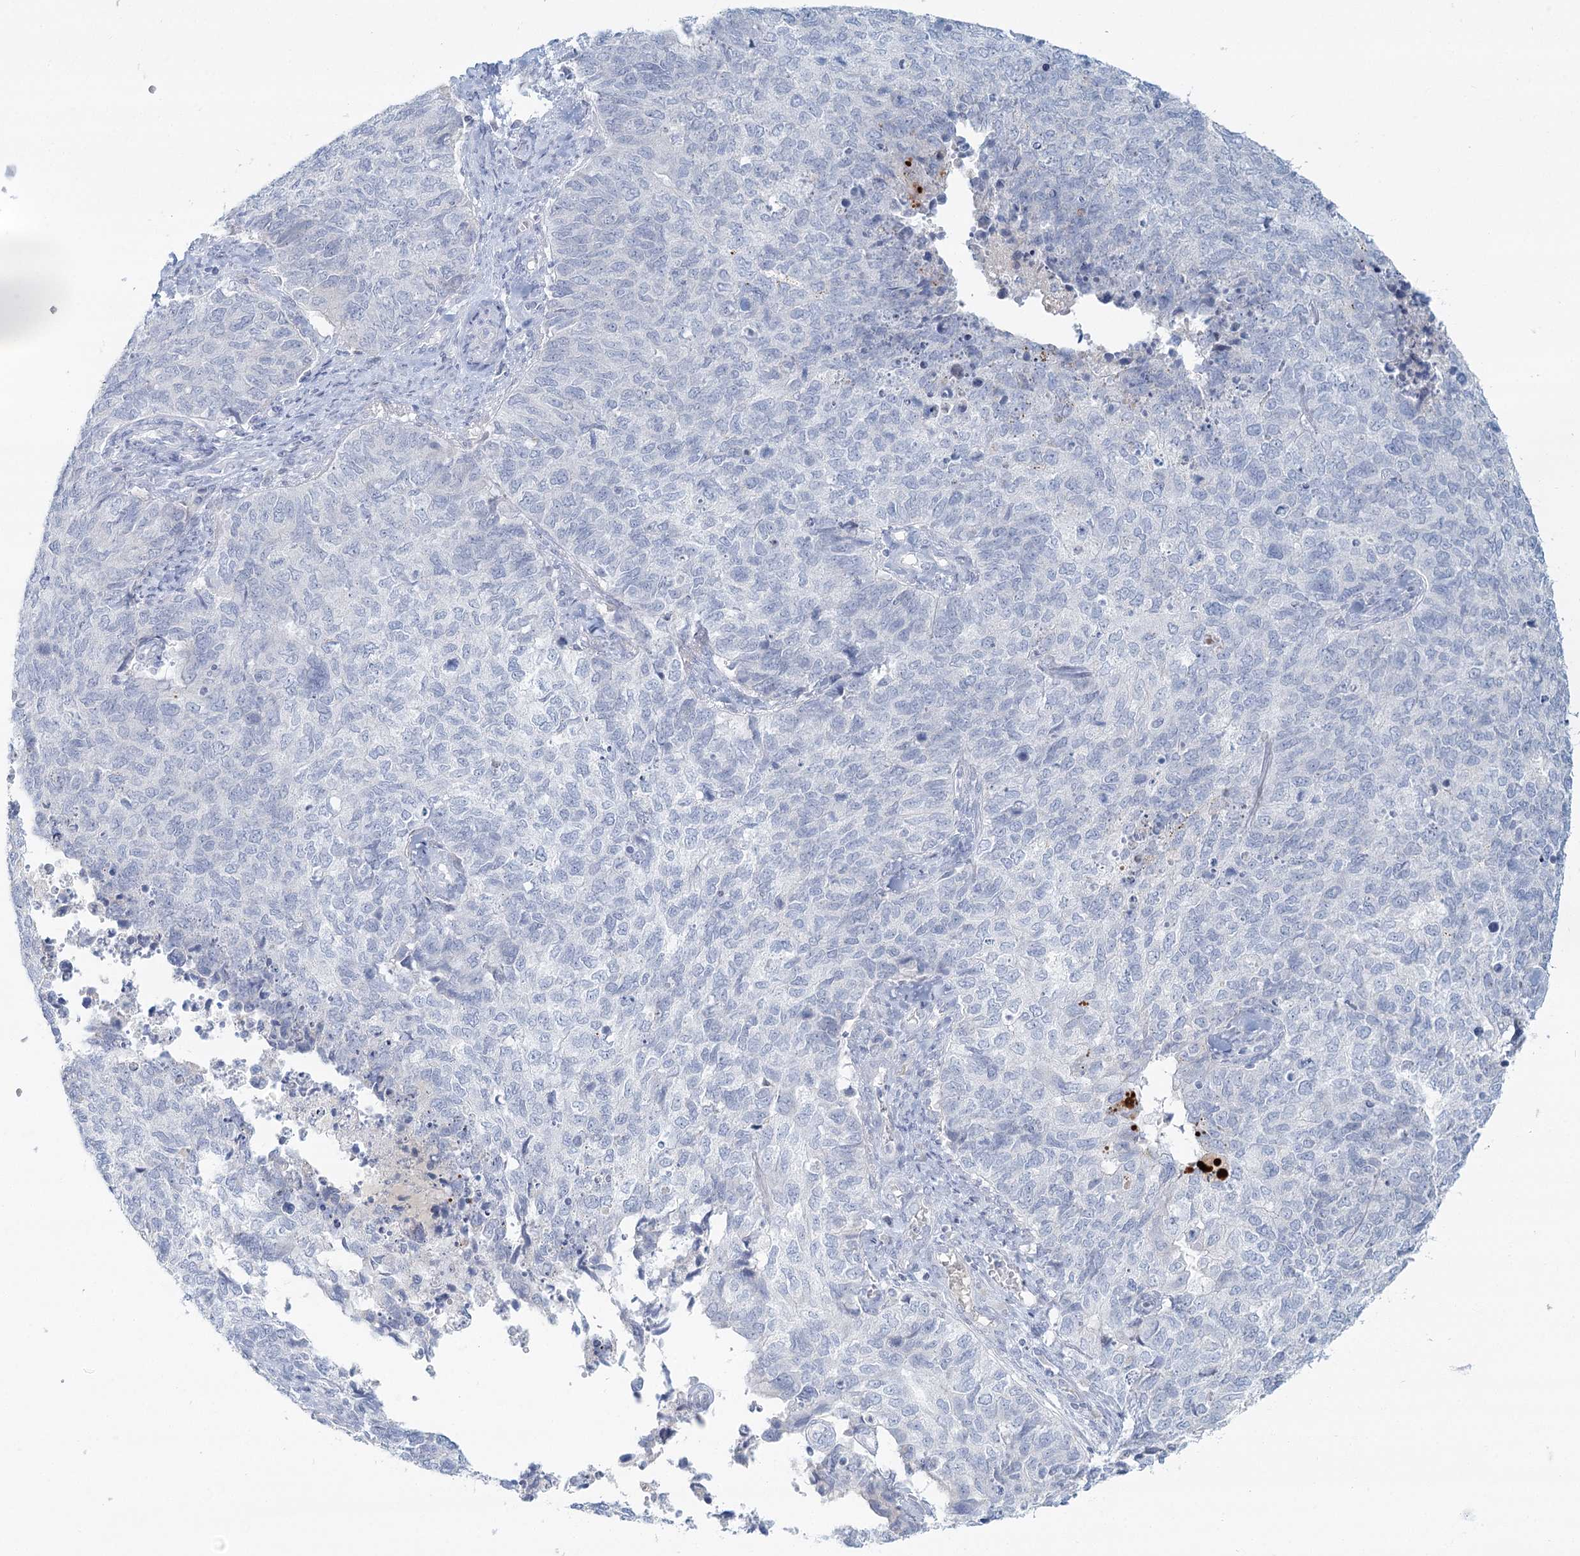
{"staining": {"intensity": "negative", "quantity": "none", "location": "none"}, "tissue": "cervical cancer", "cell_type": "Tumor cells", "image_type": "cancer", "snomed": [{"axis": "morphology", "description": "Squamous cell carcinoma, NOS"}, {"axis": "topography", "description": "Cervix"}], "caption": "Tumor cells are negative for protein expression in human cervical squamous cell carcinoma.", "gene": "DMGDH", "patient": {"sex": "female", "age": 63}}